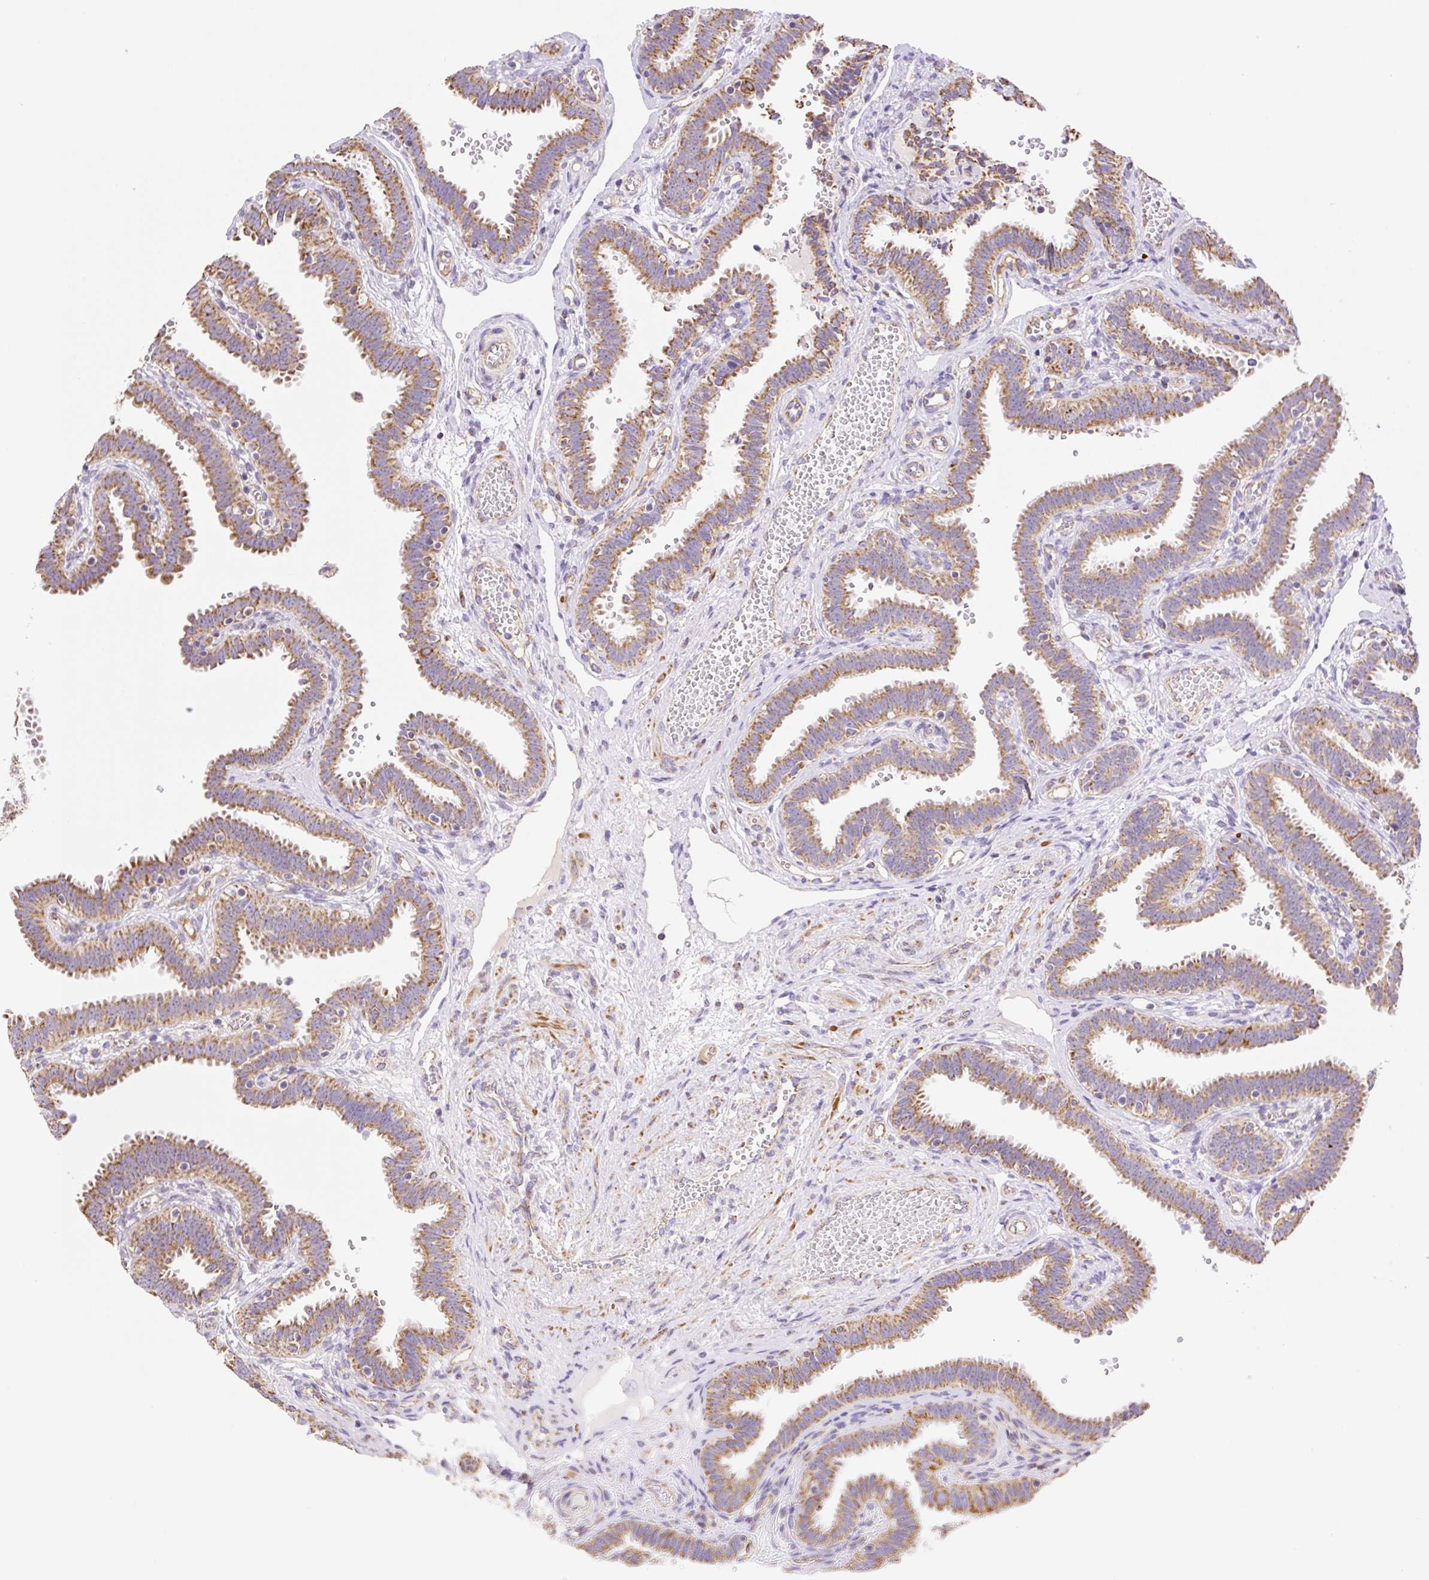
{"staining": {"intensity": "moderate", "quantity": ">75%", "location": "cytoplasmic/membranous"}, "tissue": "fallopian tube", "cell_type": "Glandular cells", "image_type": "normal", "snomed": [{"axis": "morphology", "description": "Normal tissue, NOS"}, {"axis": "topography", "description": "Fallopian tube"}], "caption": "Protein staining by IHC displays moderate cytoplasmic/membranous expression in about >75% of glandular cells in normal fallopian tube.", "gene": "ESAM", "patient": {"sex": "female", "age": 37}}